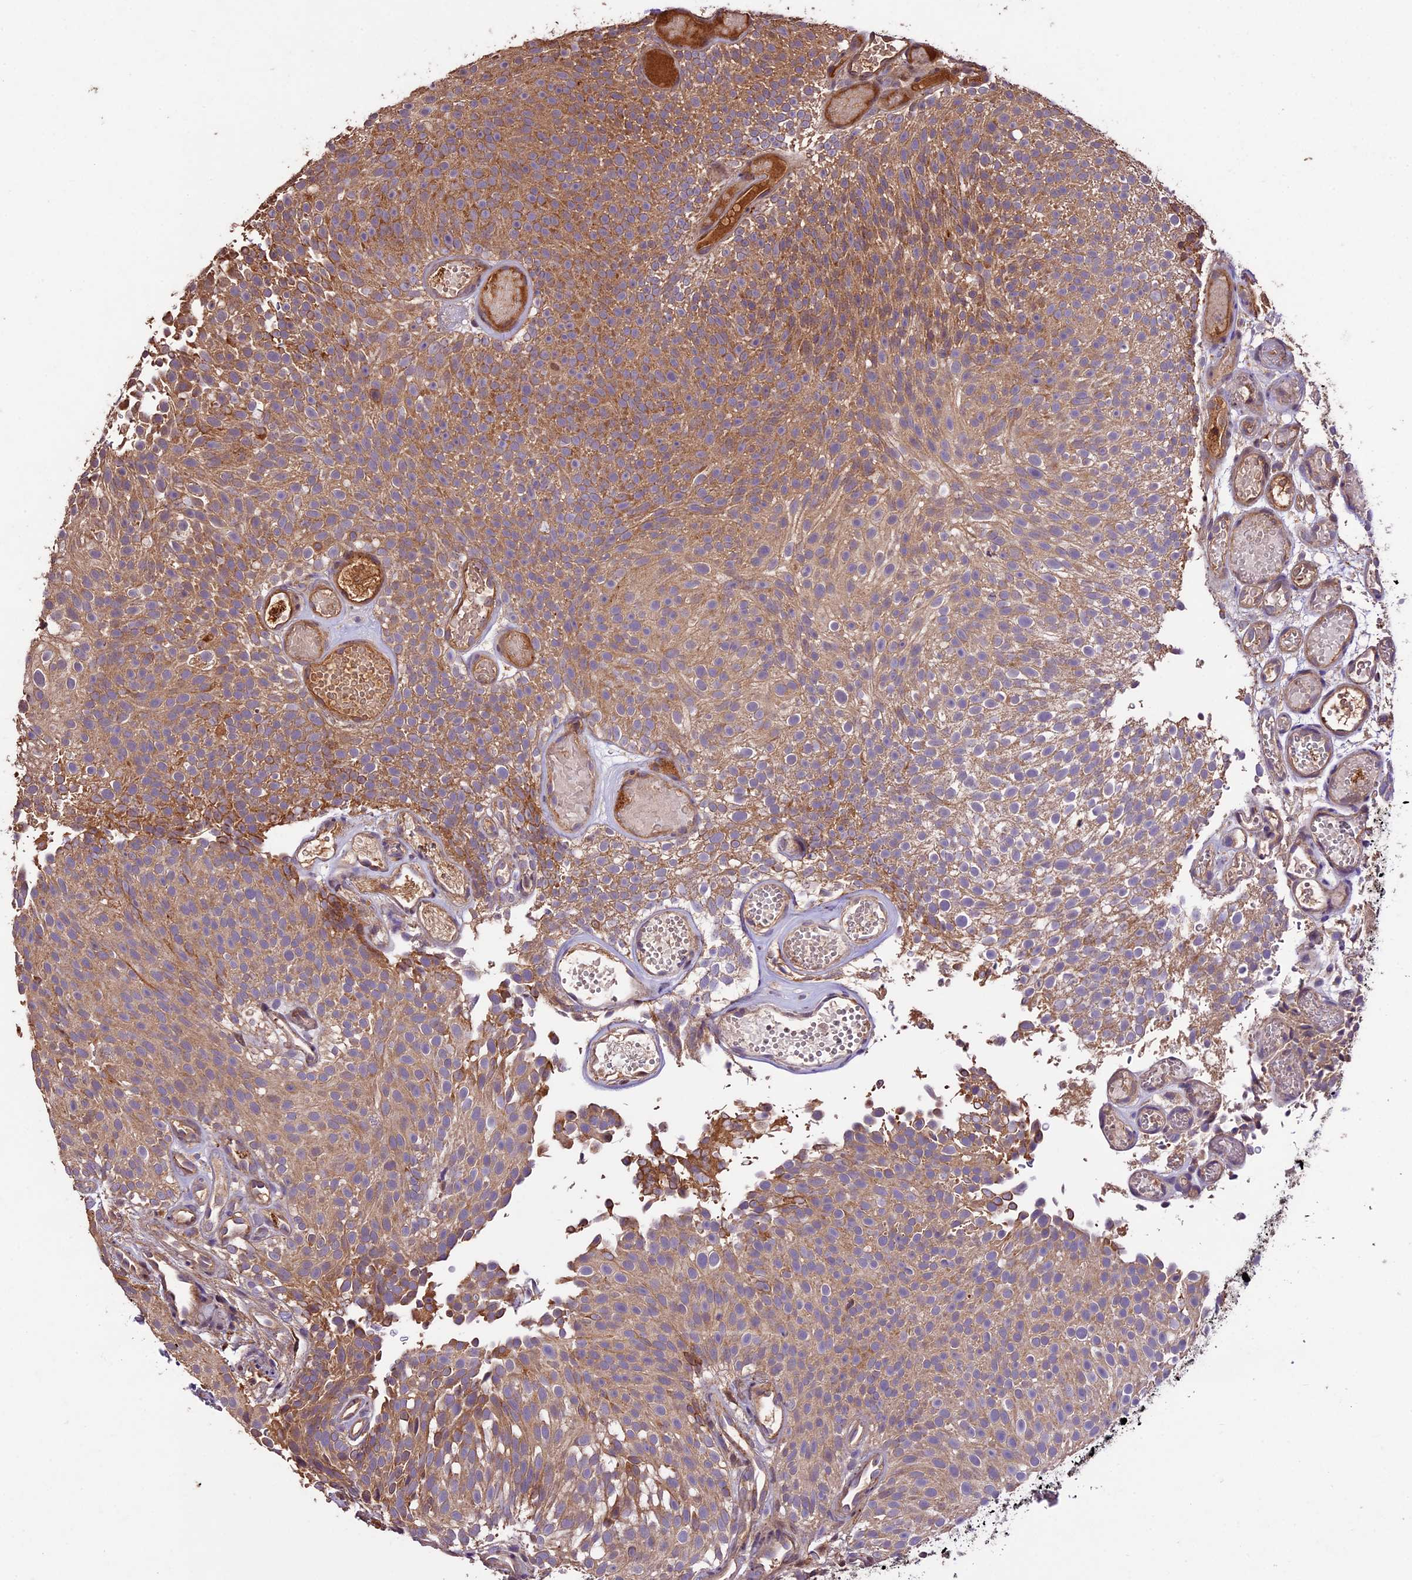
{"staining": {"intensity": "moderate", "quantity": ">75%", "location": "cytoplasmic/membranous"}, "tissue": "urothelial cancer", "cell_type": "Tumor cells", "image_type": "cancer", "snomed": [{"axis": "morphology", "description": "Urothelial carcinoma, Low grade"}, {"axis": "topography", "description": "Urinary bladder"}], "caption": "Tumor cells demonstrate medium levels of moderate cytoplasmic/membranous expression in about >75% of cells in urothelial carcinoma (low-grade).", "gene": "CRLF1", "patient": {"sex": "male", "age": 78}}